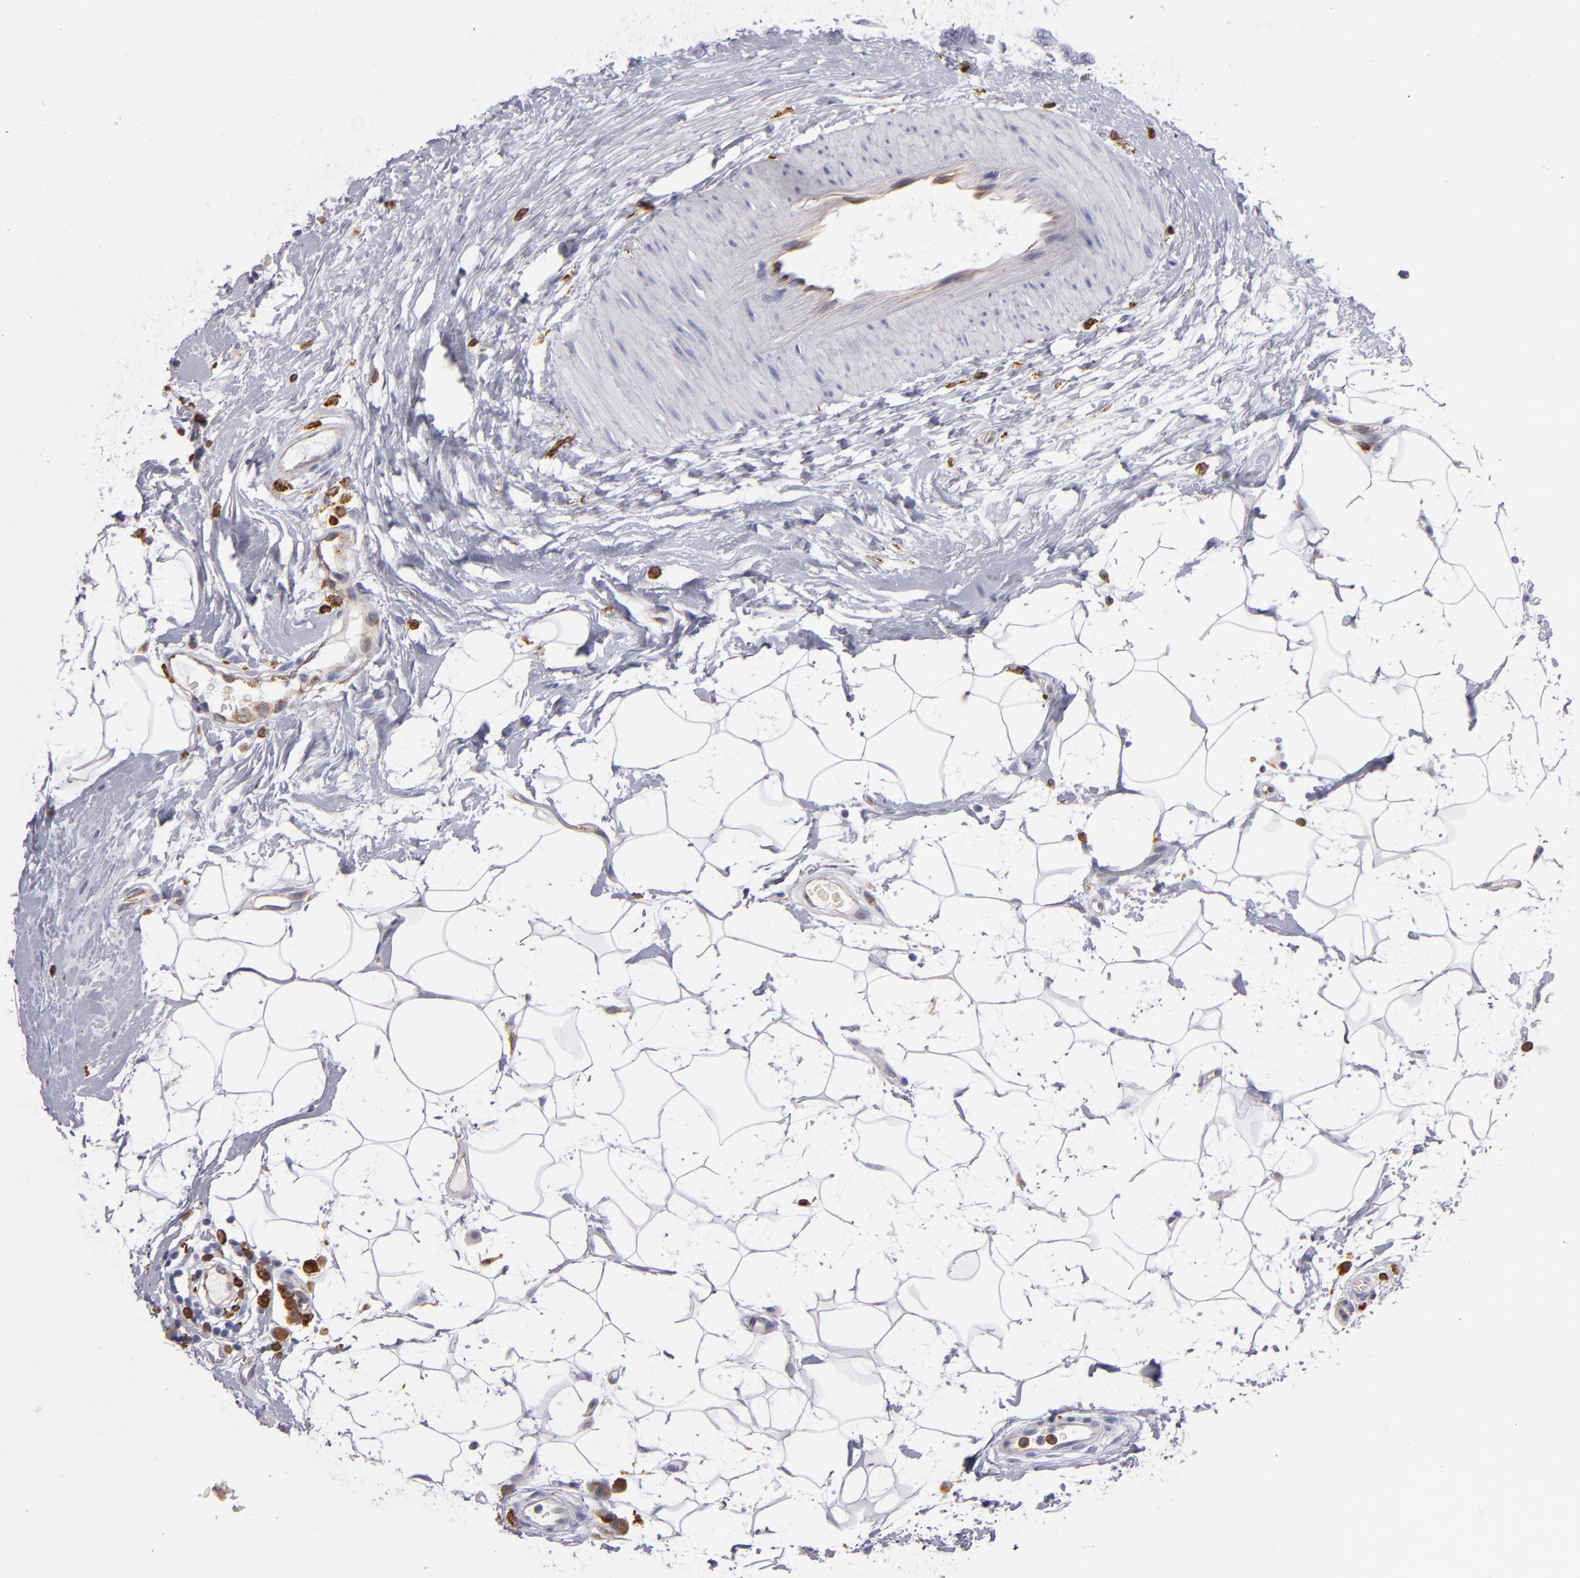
{"staining": {"intensity": "weak", "quantity": "<25%", "location": "cytoplasmic/membranous"}, "tissue": "breast cancer", "cell_type": "Tumor cells", "image_type": "cancer", "snomed": [{"axis": "morphology", "description": "Duct carcinoma"}, {"axis": "topography", "description": "Breast"}], "caption": "A histopathology image of breast cancer (infiltrating ductal carcinoma) stained for a protein exhibits no brown staining in tumor cells.", "gene": "CD74", "patient": {"sex": "female", "age": 40}}